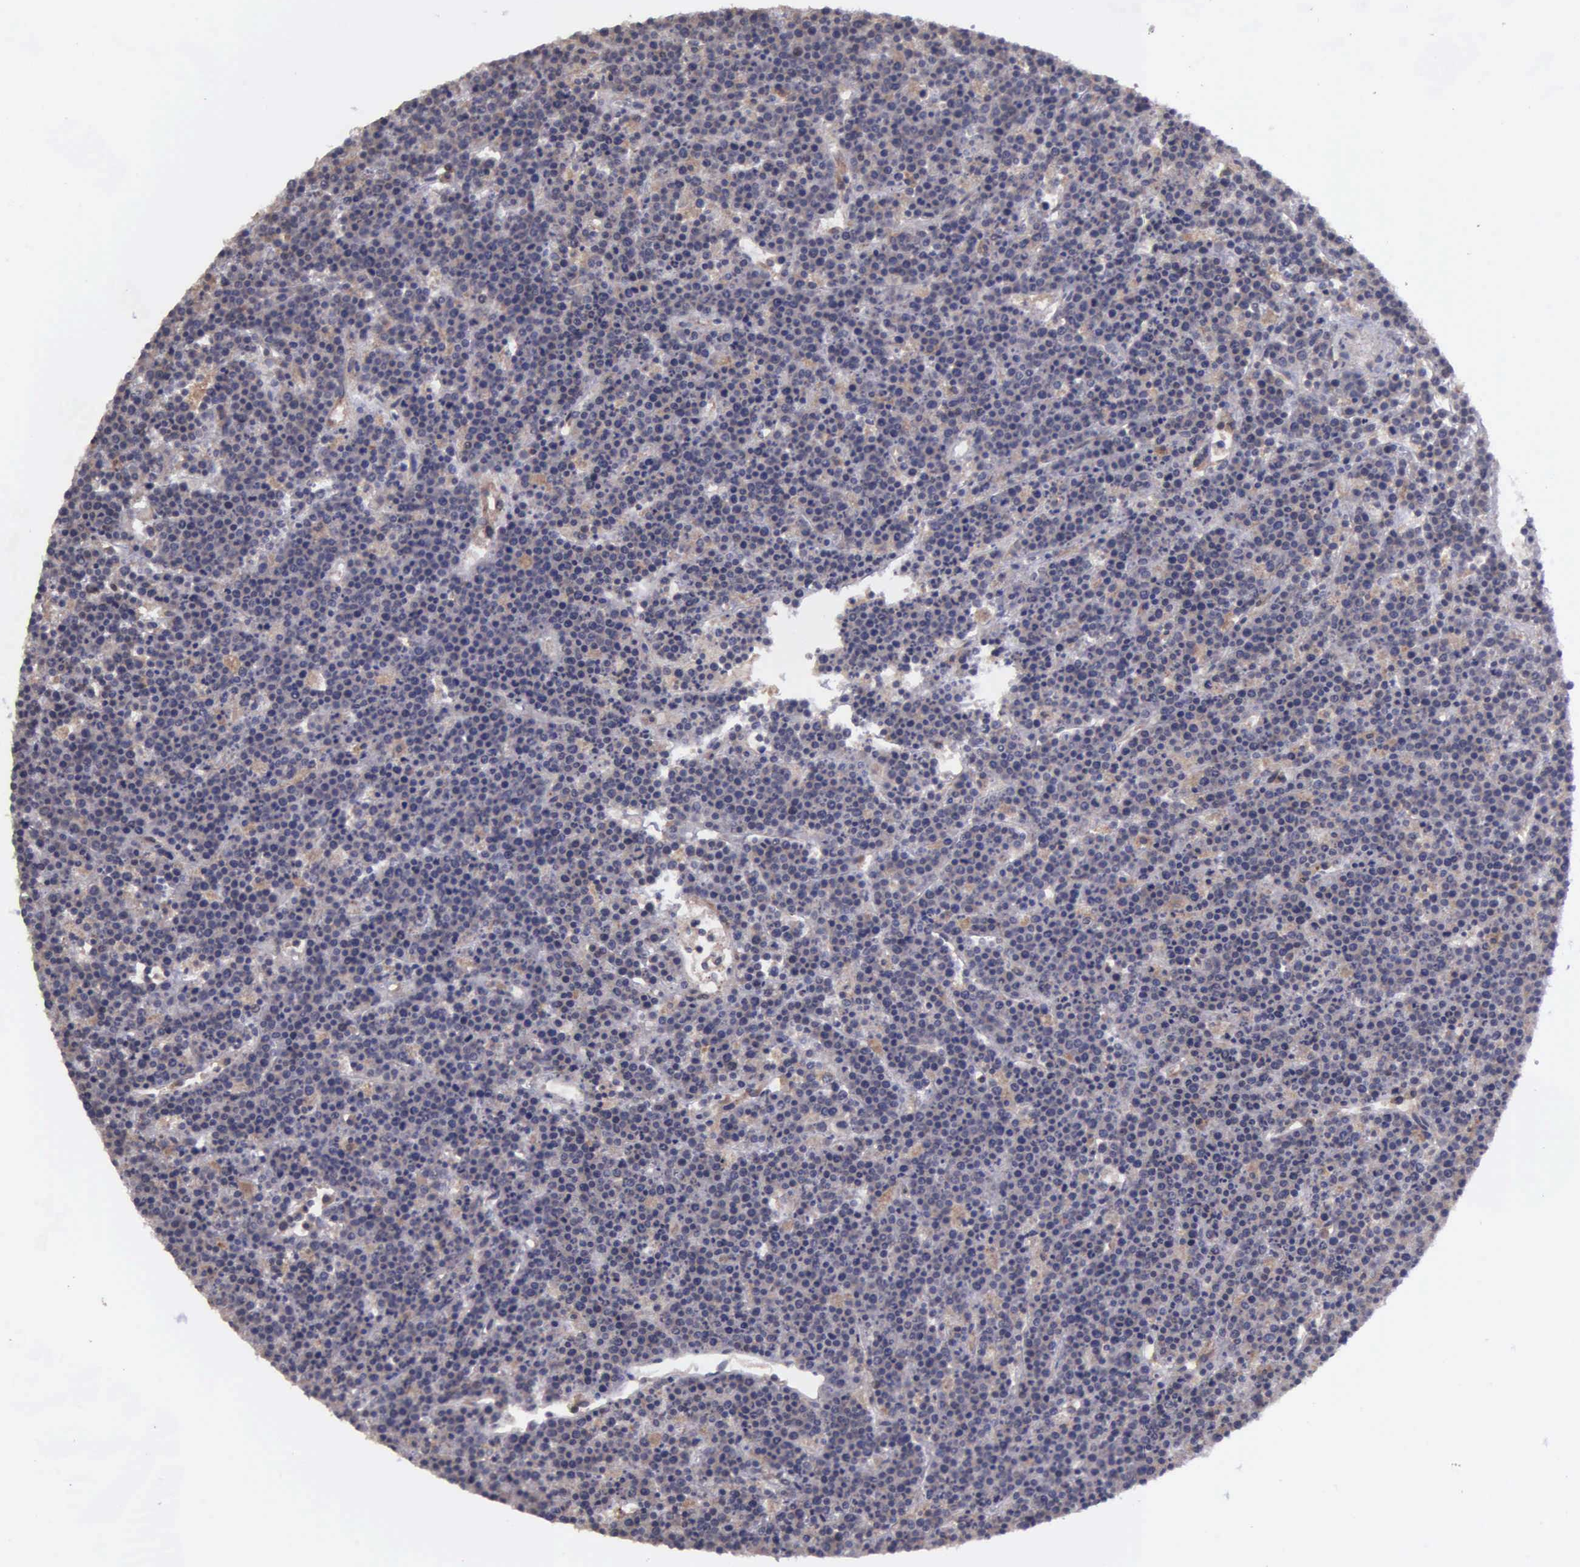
{"staining": {"intensity": "weak", "quantity": "<25%", "location": "cytoplasmic/membranous"}, "tissue": "lymphoma", "cell_type": "Tumor cells", "image_type": "cancer", "snomed": [{"axis": "morphology", "description": "Malignant lymphoma, non-Hodgkin's type, High grade"}, {"axis": "topography", "description": "Ovary"}], "caption": "This is a image of immunohistochemistry (IHC) staining of lymphoma, which shows no expression in tumor cells.", "gene": "RTL10", "patient": {"sex": "female", "age": 56}}